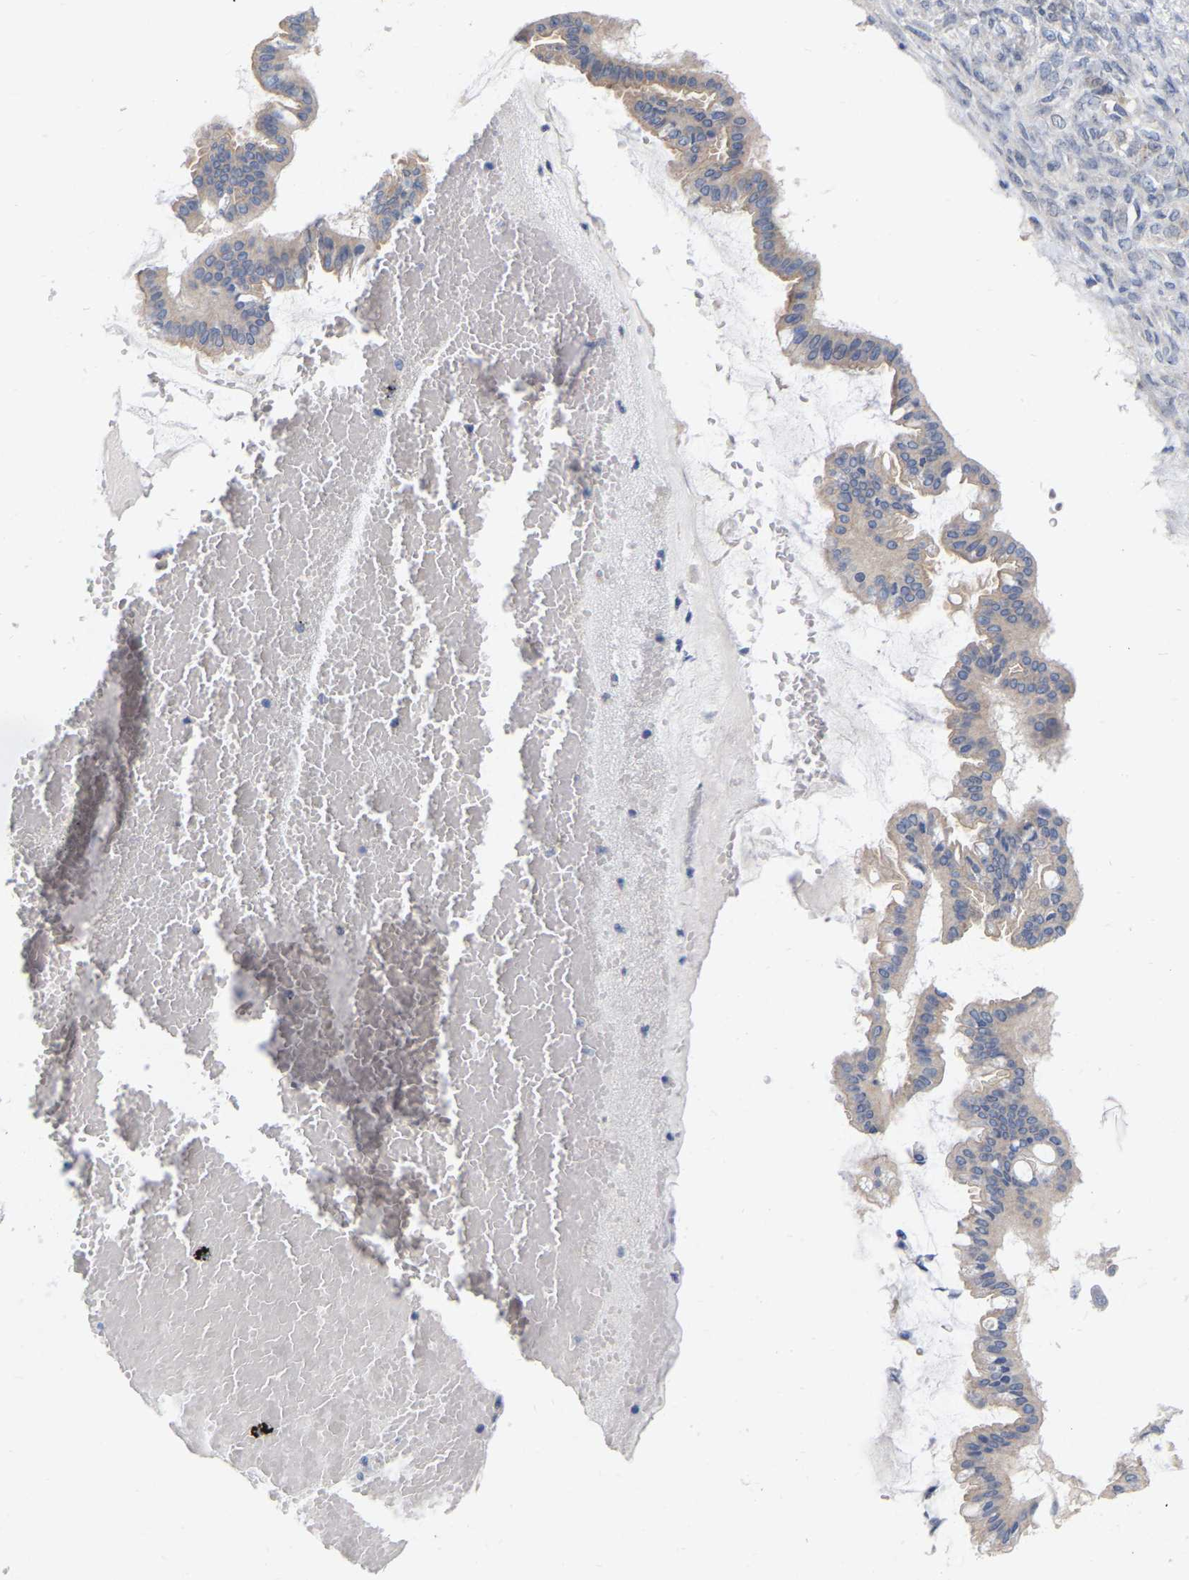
{"staining": {"intensity": "weak", "quantity": "<25%", "location": "cytoplasmic/membranous"}, "tissue": "ovarian cancer", "cell_type": "Tumor cells", "image_type": "cancer", "snomed": [{"axis": "morphology", "description": "Cystadenocarcinoma, mucinous, NOS"}, {"axis": "topography", "description": "Ovary"}], "caption": "High power microscopy histopathology image of an immunohistochemistry photomicrograph of mucinous cystadenocarcinoma (ovarian), revealing no significant positivity in tumor cells.", "gene": "WIPI2", "patient": {"sex": "female", "age": 73}}